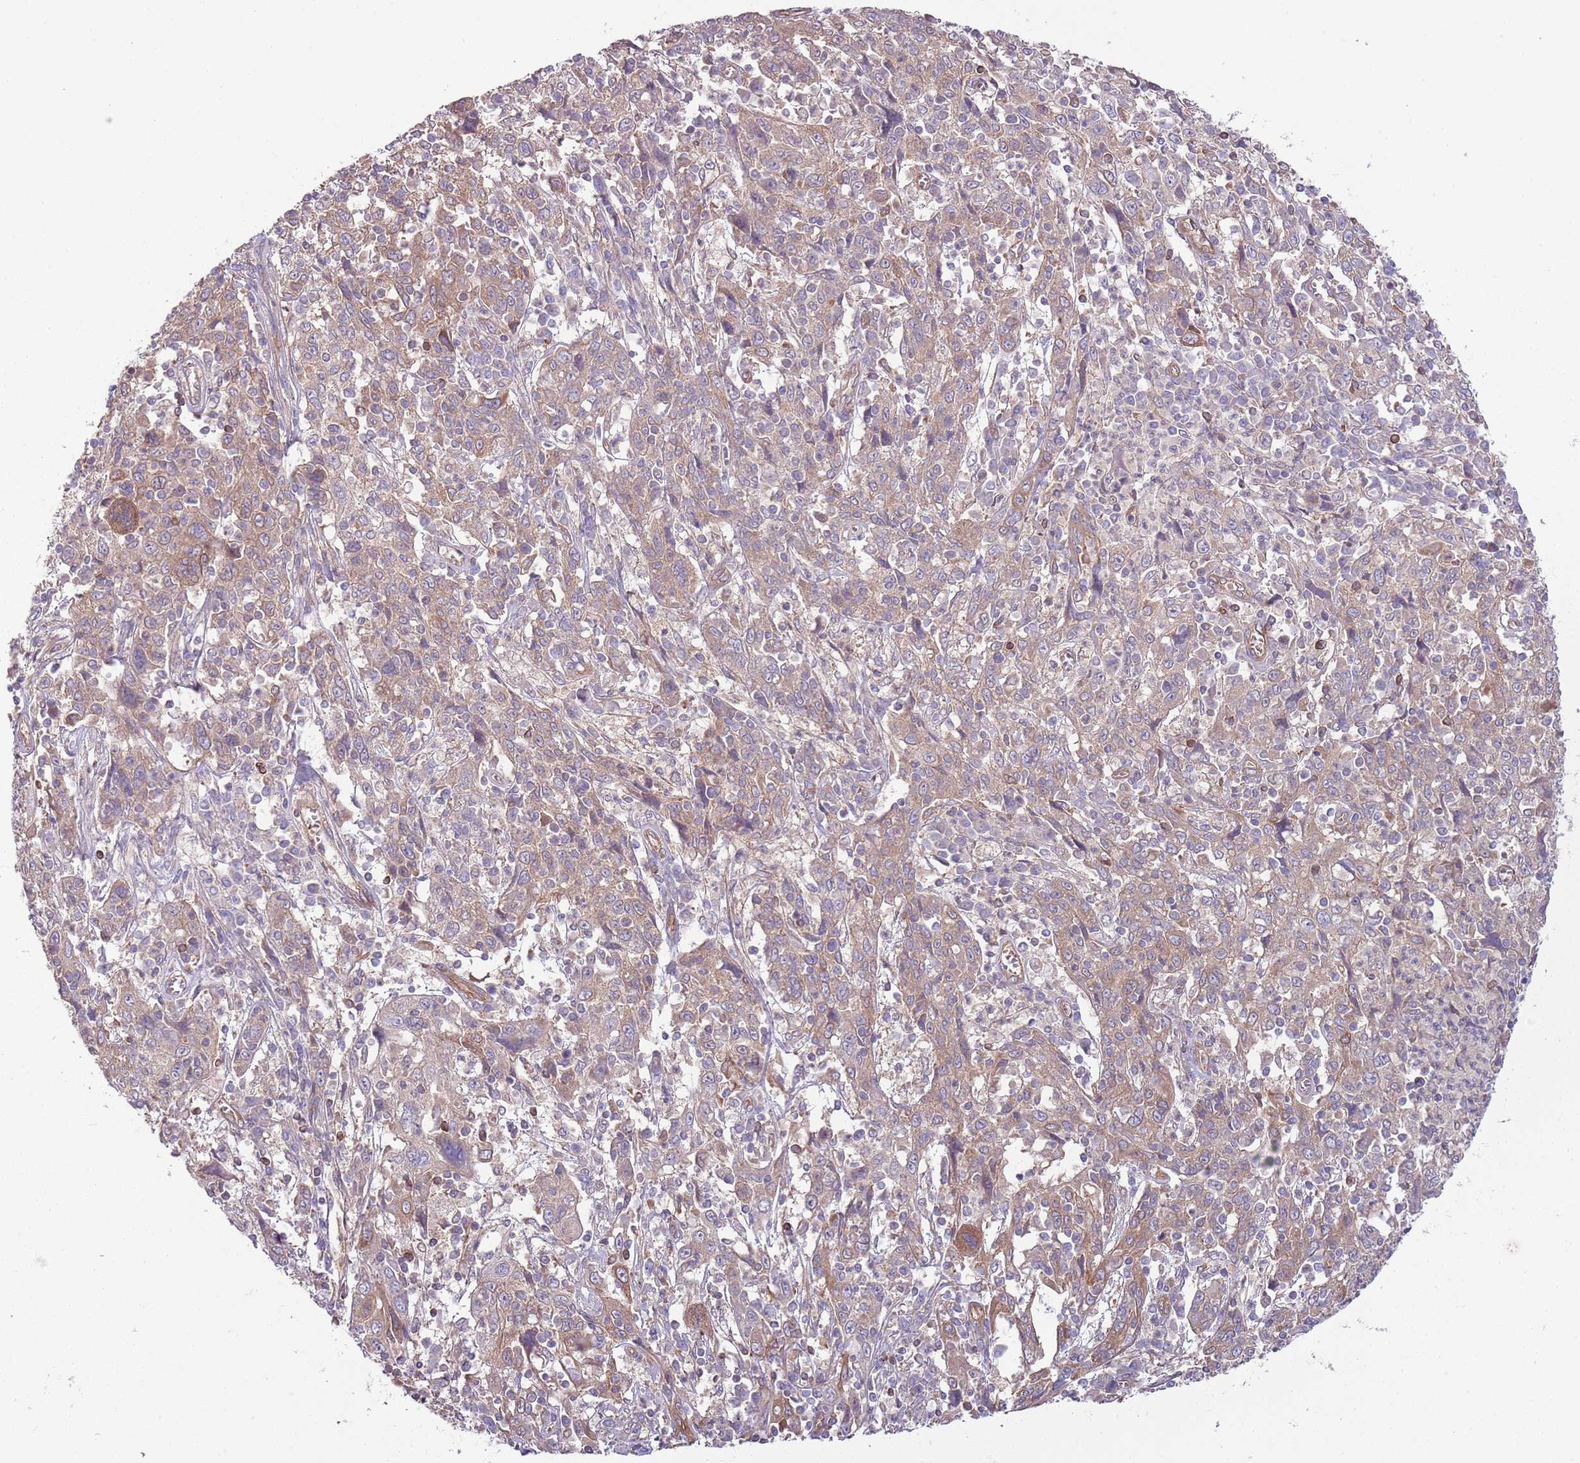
{"staining": {"intensity": "weak", "quantity": "25%-75%", "location": "cytoplasmic/membranous"}, "tissue": "cervical cancer", "cell_type": "Tumor cells", "image_type": "cancer", "snomed": [{"axis": "morphology", "description": "Squamous cell carcinoma, NOS"}, {"axis": "topography", "description": "Cervix"}], "caption": "Protein expression analysis of cervical squamous cell carcinoma exhibits weak cytoplasmic/membranous expression in about 25%-75% of tumor cells.", "gene": "LPIN2", "patient": {"sex": "female", "age": 46}}